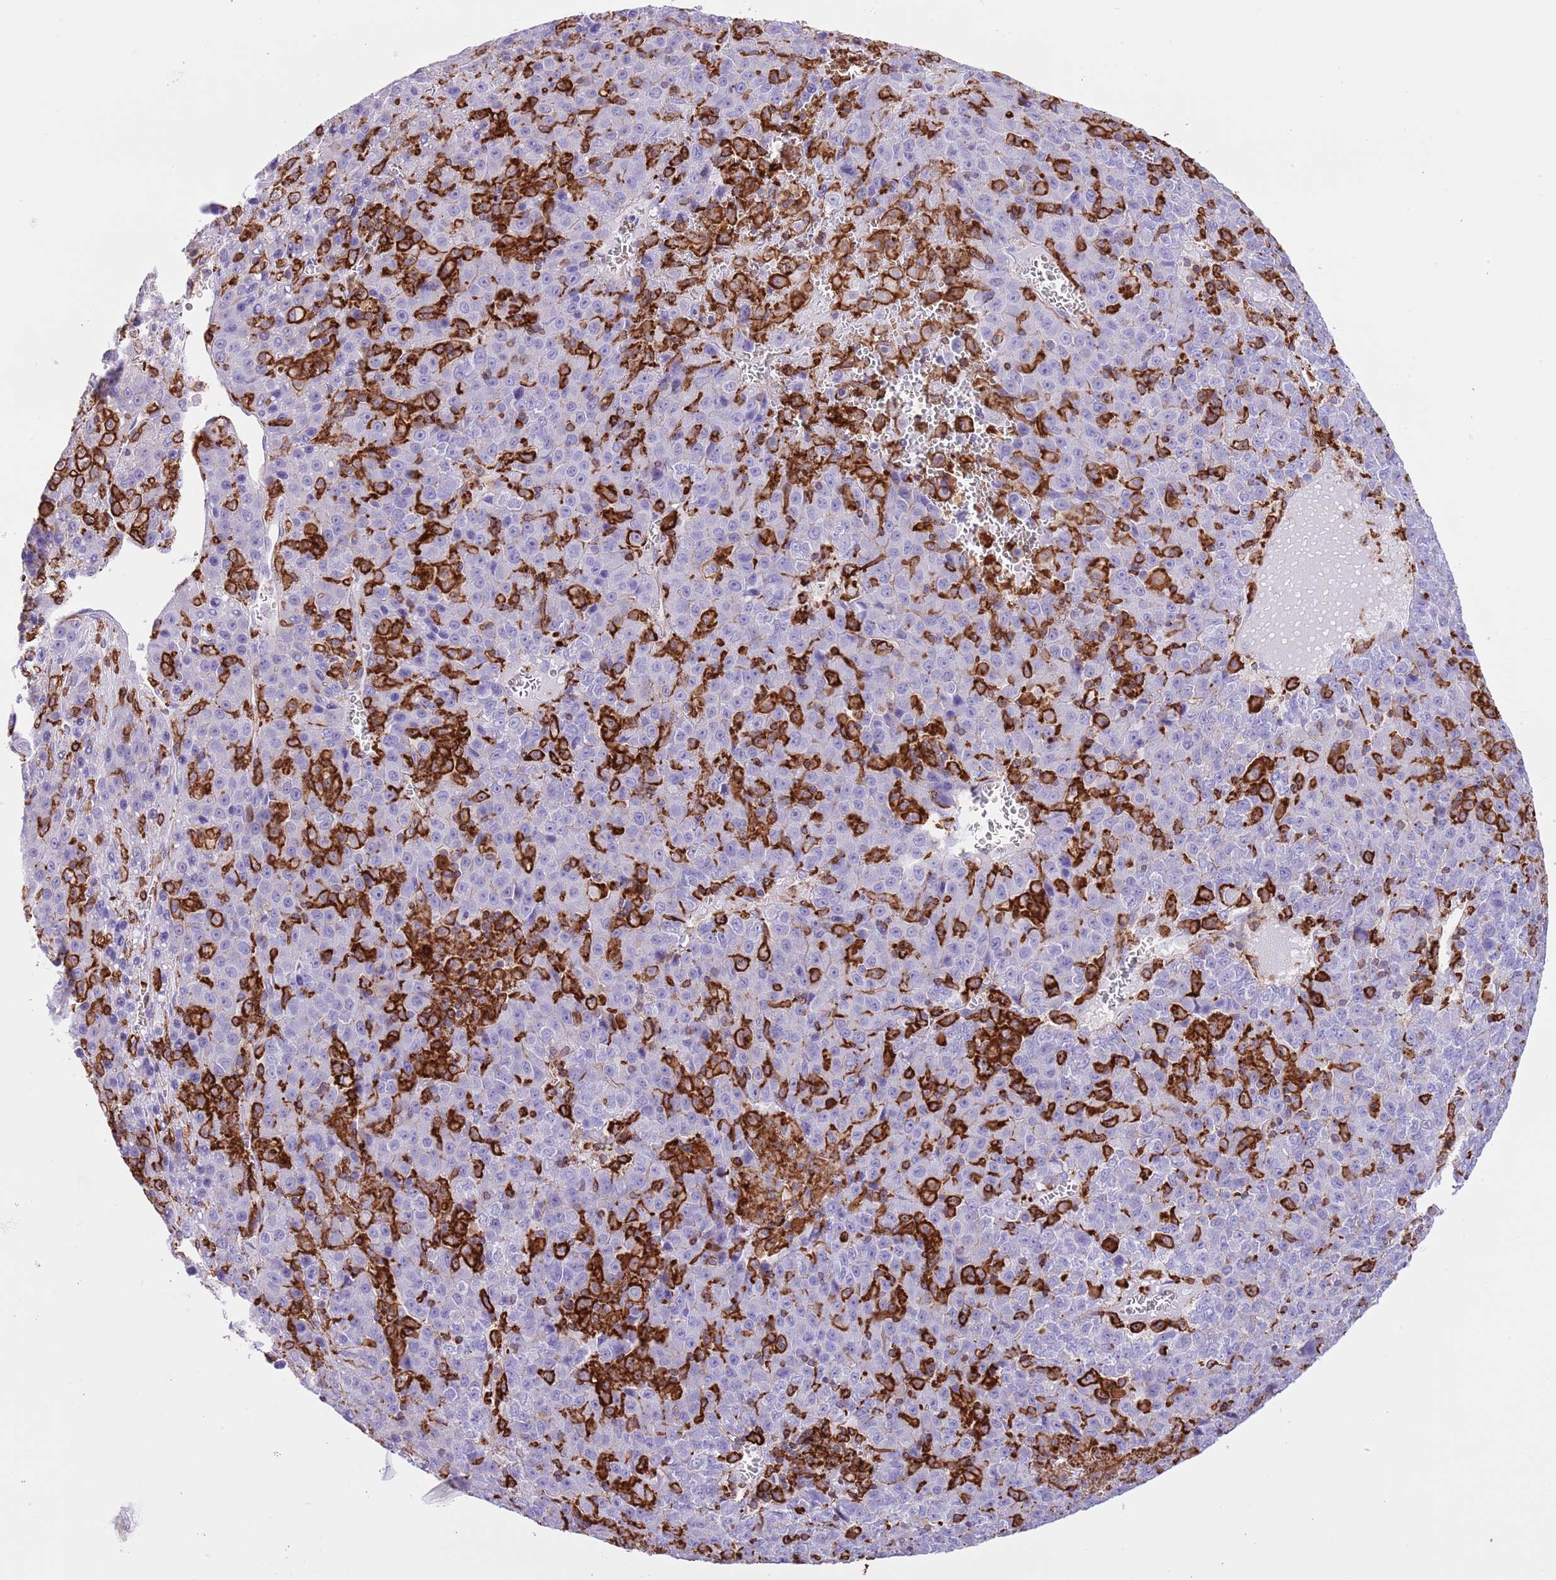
{"staining": {"intensity": "negative", "quantity": "none", "location": "none"}, "tissue": "liver cancer", "cell_type": "Tumor cells", "image_type": "cancer", "snomed": [{"axis": "morphology", "description": "Carcinoma, Hepatocellular, NOS"}, {"axis": "topography", "description": "Liver"}], "caption": "Tumor cells are negative for brown protein staining in liver cancer (hepatocellular carcinoma). (DAB IHC, high magnification).", "gene": "EFHD2", "patient": {"sex": "female", "age": 53}}